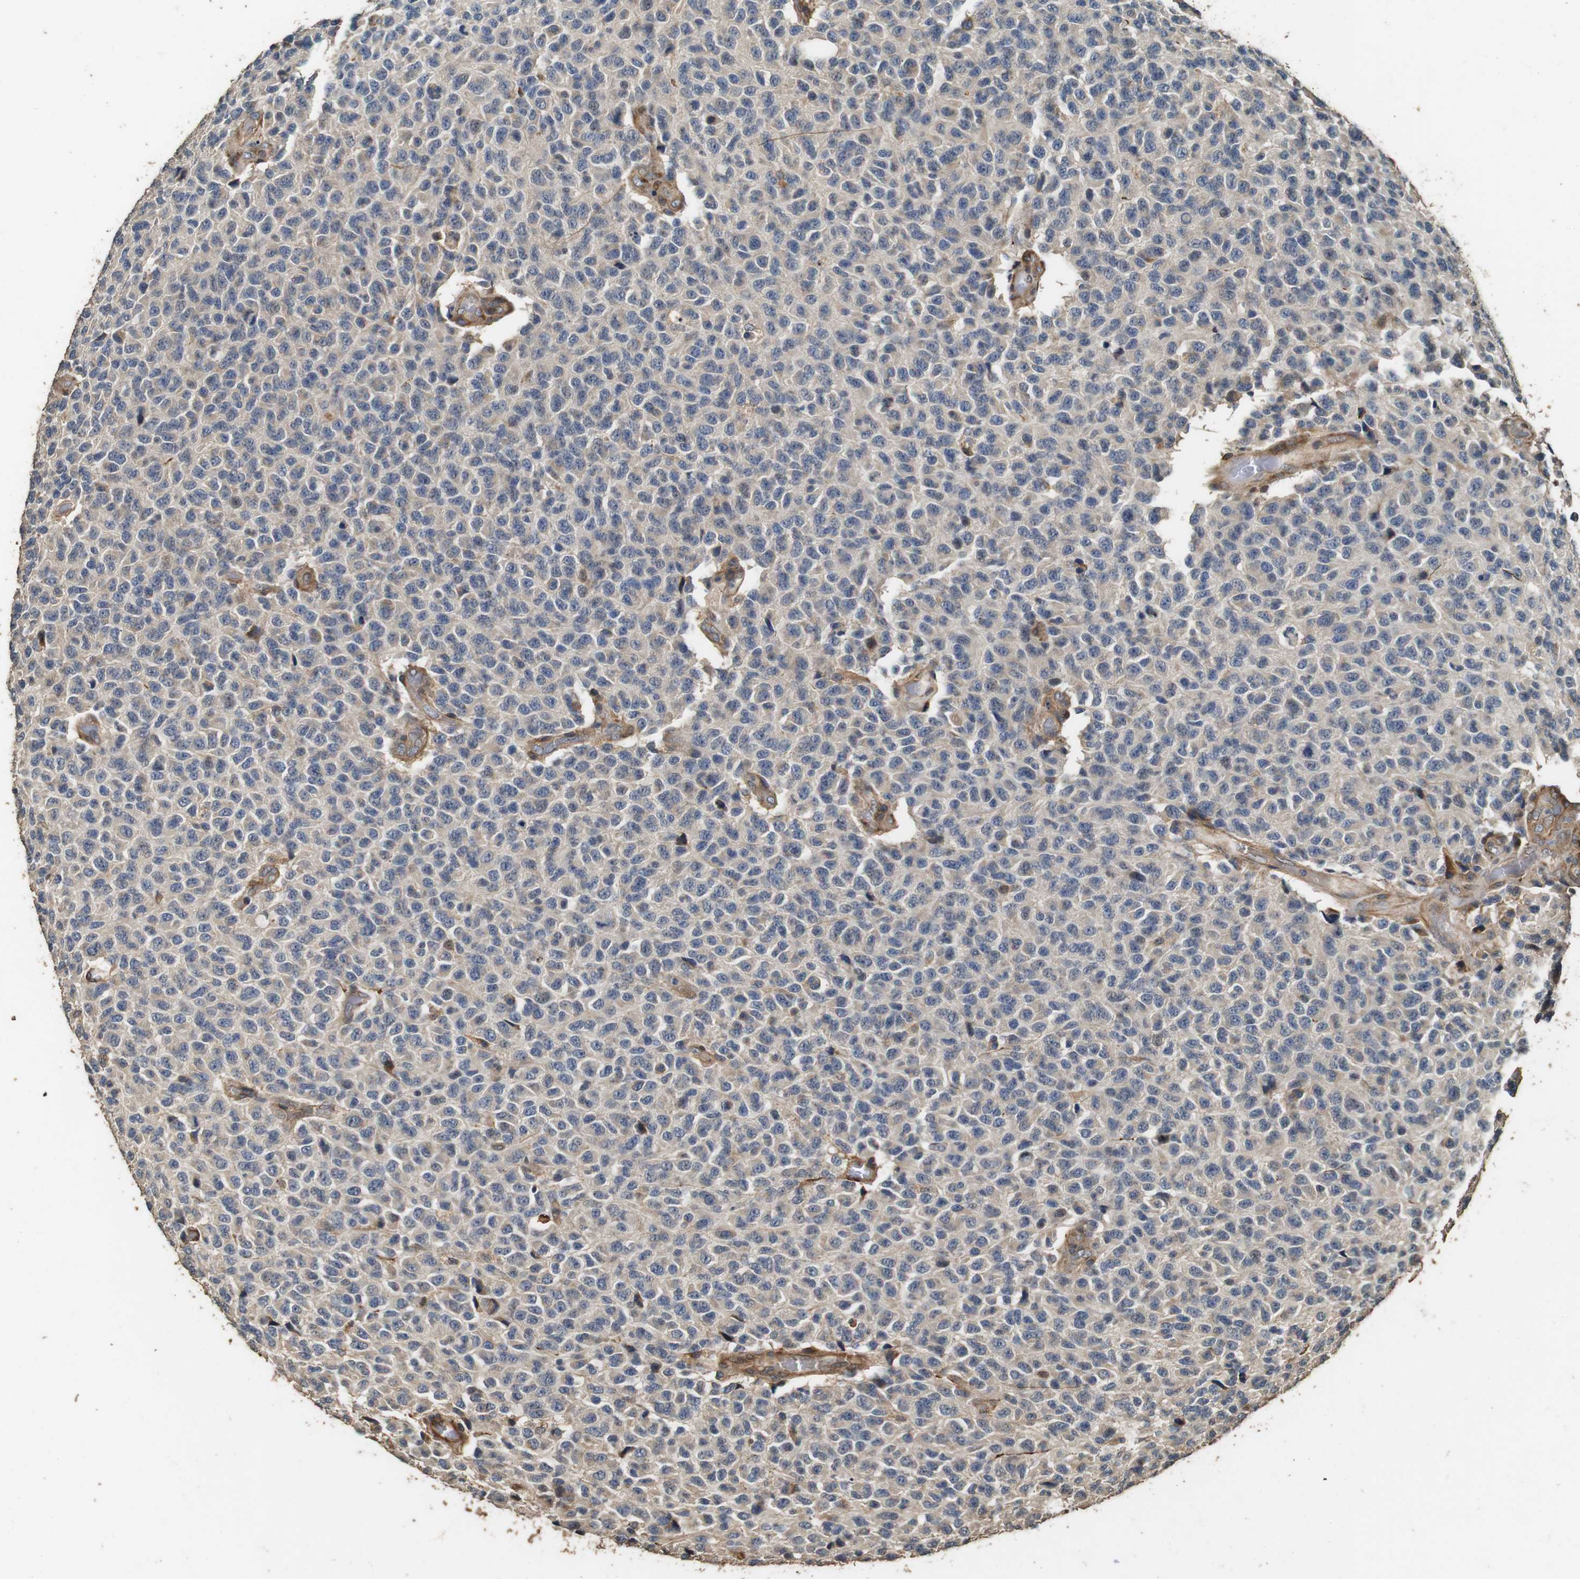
{"staining": {"intensity": "weak", "quantity": ">75%", "location": "cytoplasmic/membranous"}, "tissue": "glioma", "cell_type": "Tumor cells", "image_type": "cancer", "snomed": [{"axis": "morphology", "description": "Glioma, malignant, High grade"}, {"axis": "topography", "description": "pancreas cauda"}], "caption": "IHC of human malignant glioma (high-grade) reveals low levels of weak cytoplasmic/membranous staining in approximately >75% of tumor cells.", "gene": "CNPY4", "patient": {"sex": "male", "age": 60}}